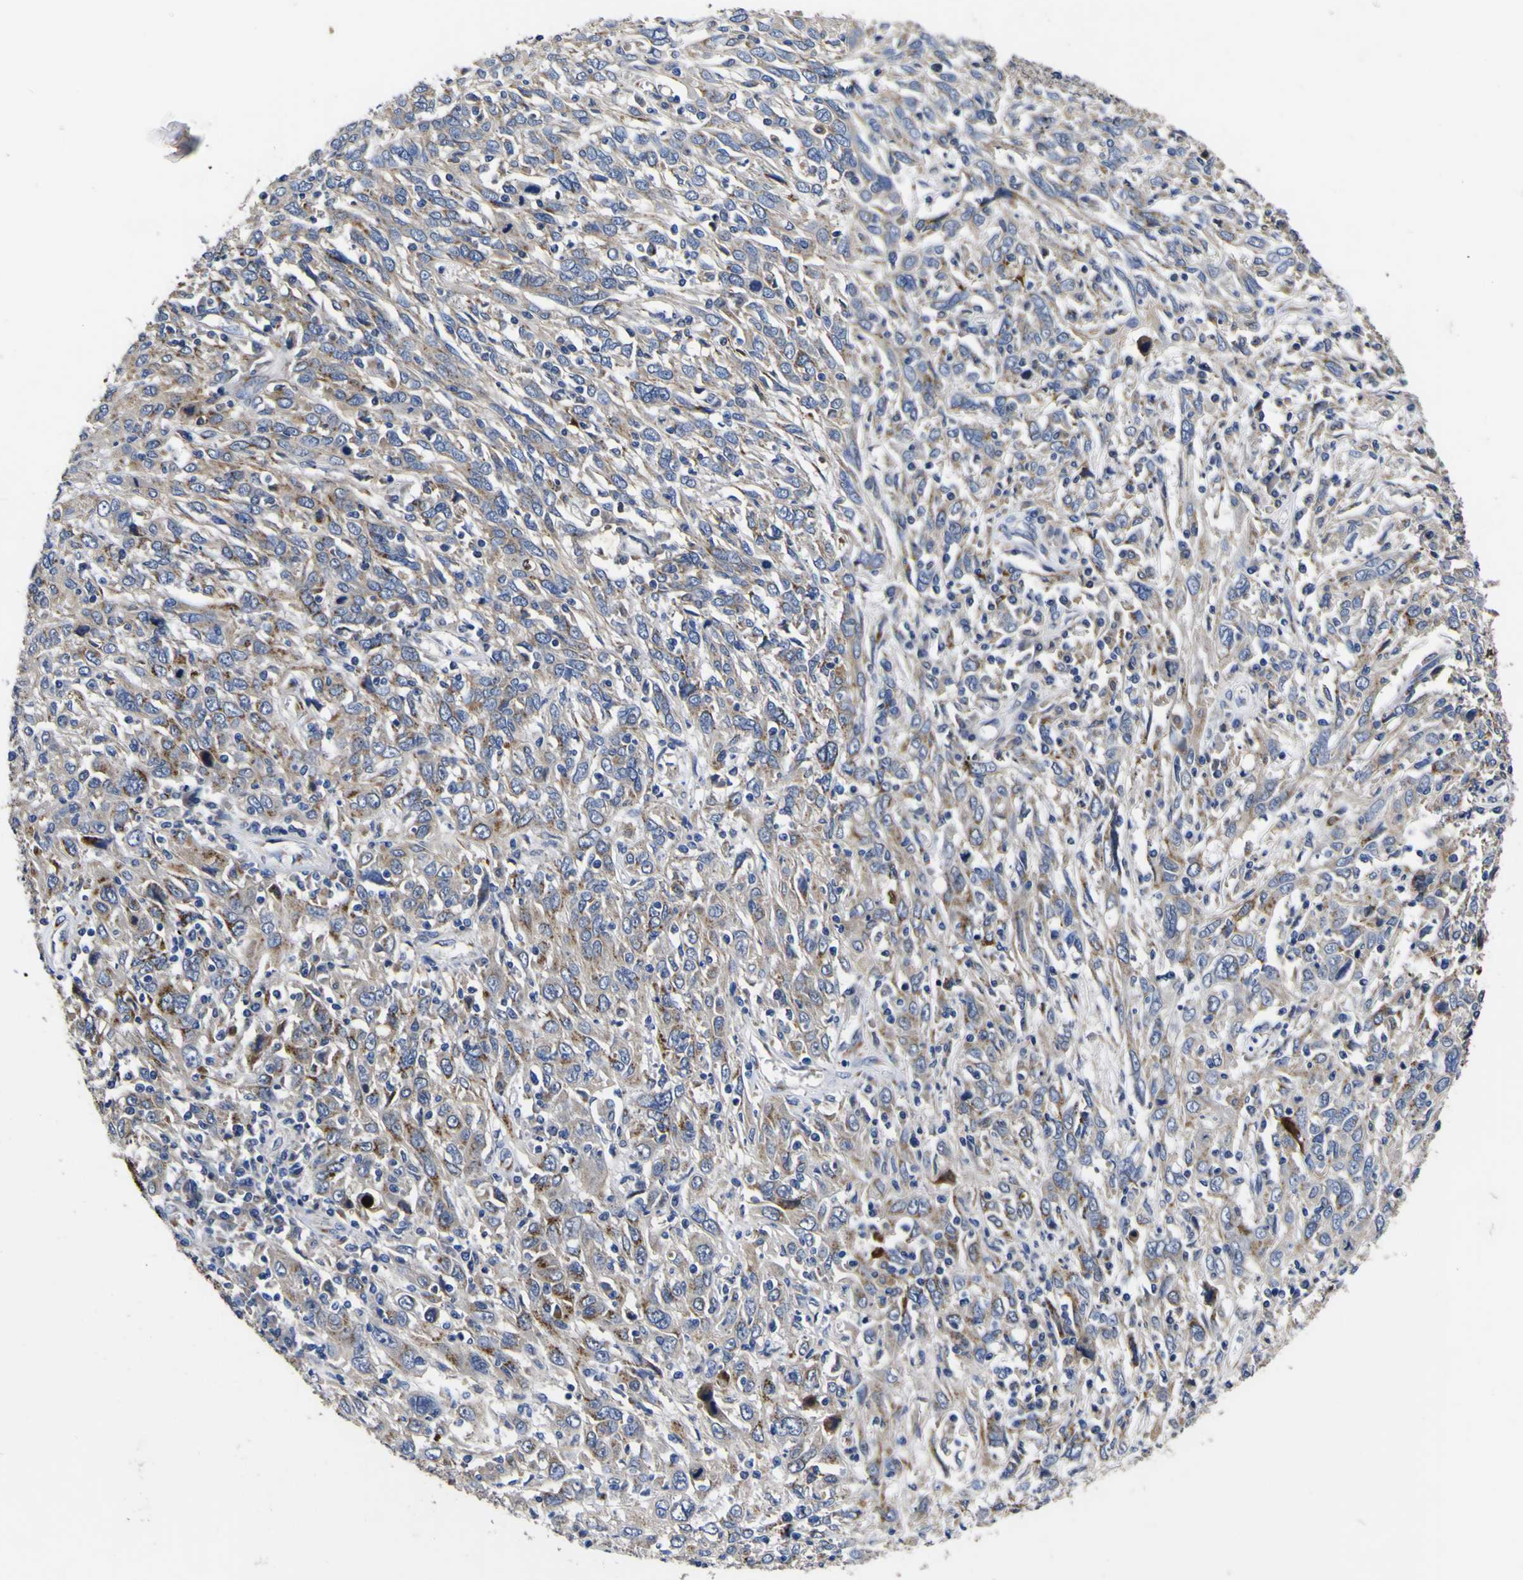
{"staining": {"intensity": "moderate", "quantity": ">75%", "location": "cytoplasmic/membranous"}, "tissue": "cervical cancer", "cell_type": "Tumor cells", "image_type": "cancer", "snomed": [{"axis": "morphology", "description": "Squamous cell carcinoma, NOS"}, {"axis": "topography", "description": "Cervix"}], "caption": "About >75% of tumor cells in squamous cell carcinoma (cervical) demonstrate moderate cytoplasmic/membranous protein staining as visualized by brown immunohistochemical staining.", "gene": "COA1", "patient": {"sex": "female", "age": 46}}